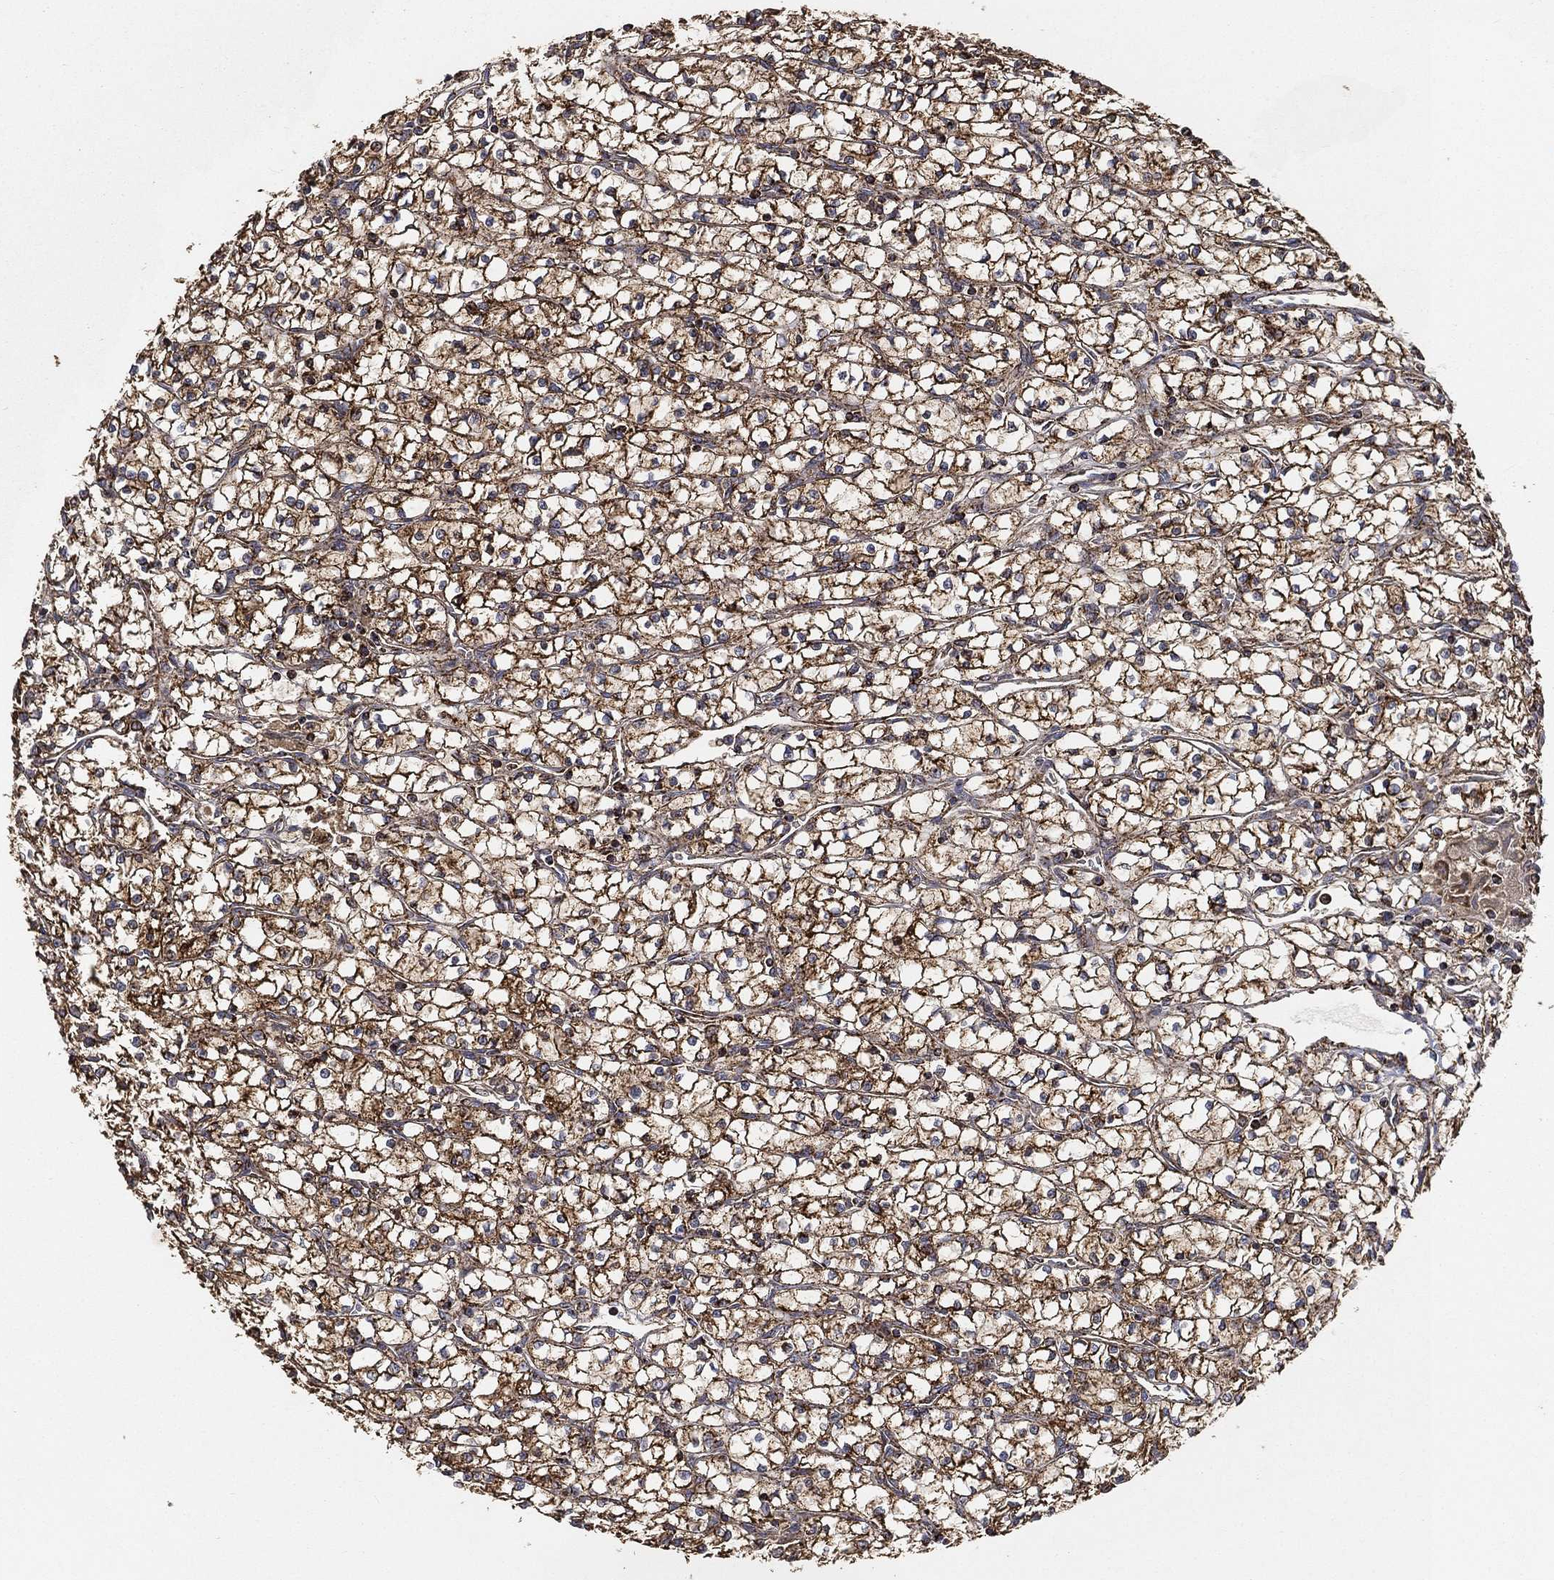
{"staining": {"intensity": "strong", "quantity": ">75%", "location": "cytoplasmic/membranous"}, "tissue": "renal cancer", "cell_type": "Tumor cells", "image_type": "cancer", "snomed": [{"axis": "morphology", "description": "Adenocarcinoma, NOS"}, {"axis": "topography", "description": "Kidney"}], "caption": "Brown immunohistochemical staining in renal adenocarcinoma displays strong cytoplasmic/membranous expression in about >75% of tumor cells.", "gene": "SLC38A7", "patient": {"sex": "female", "age": 64}}